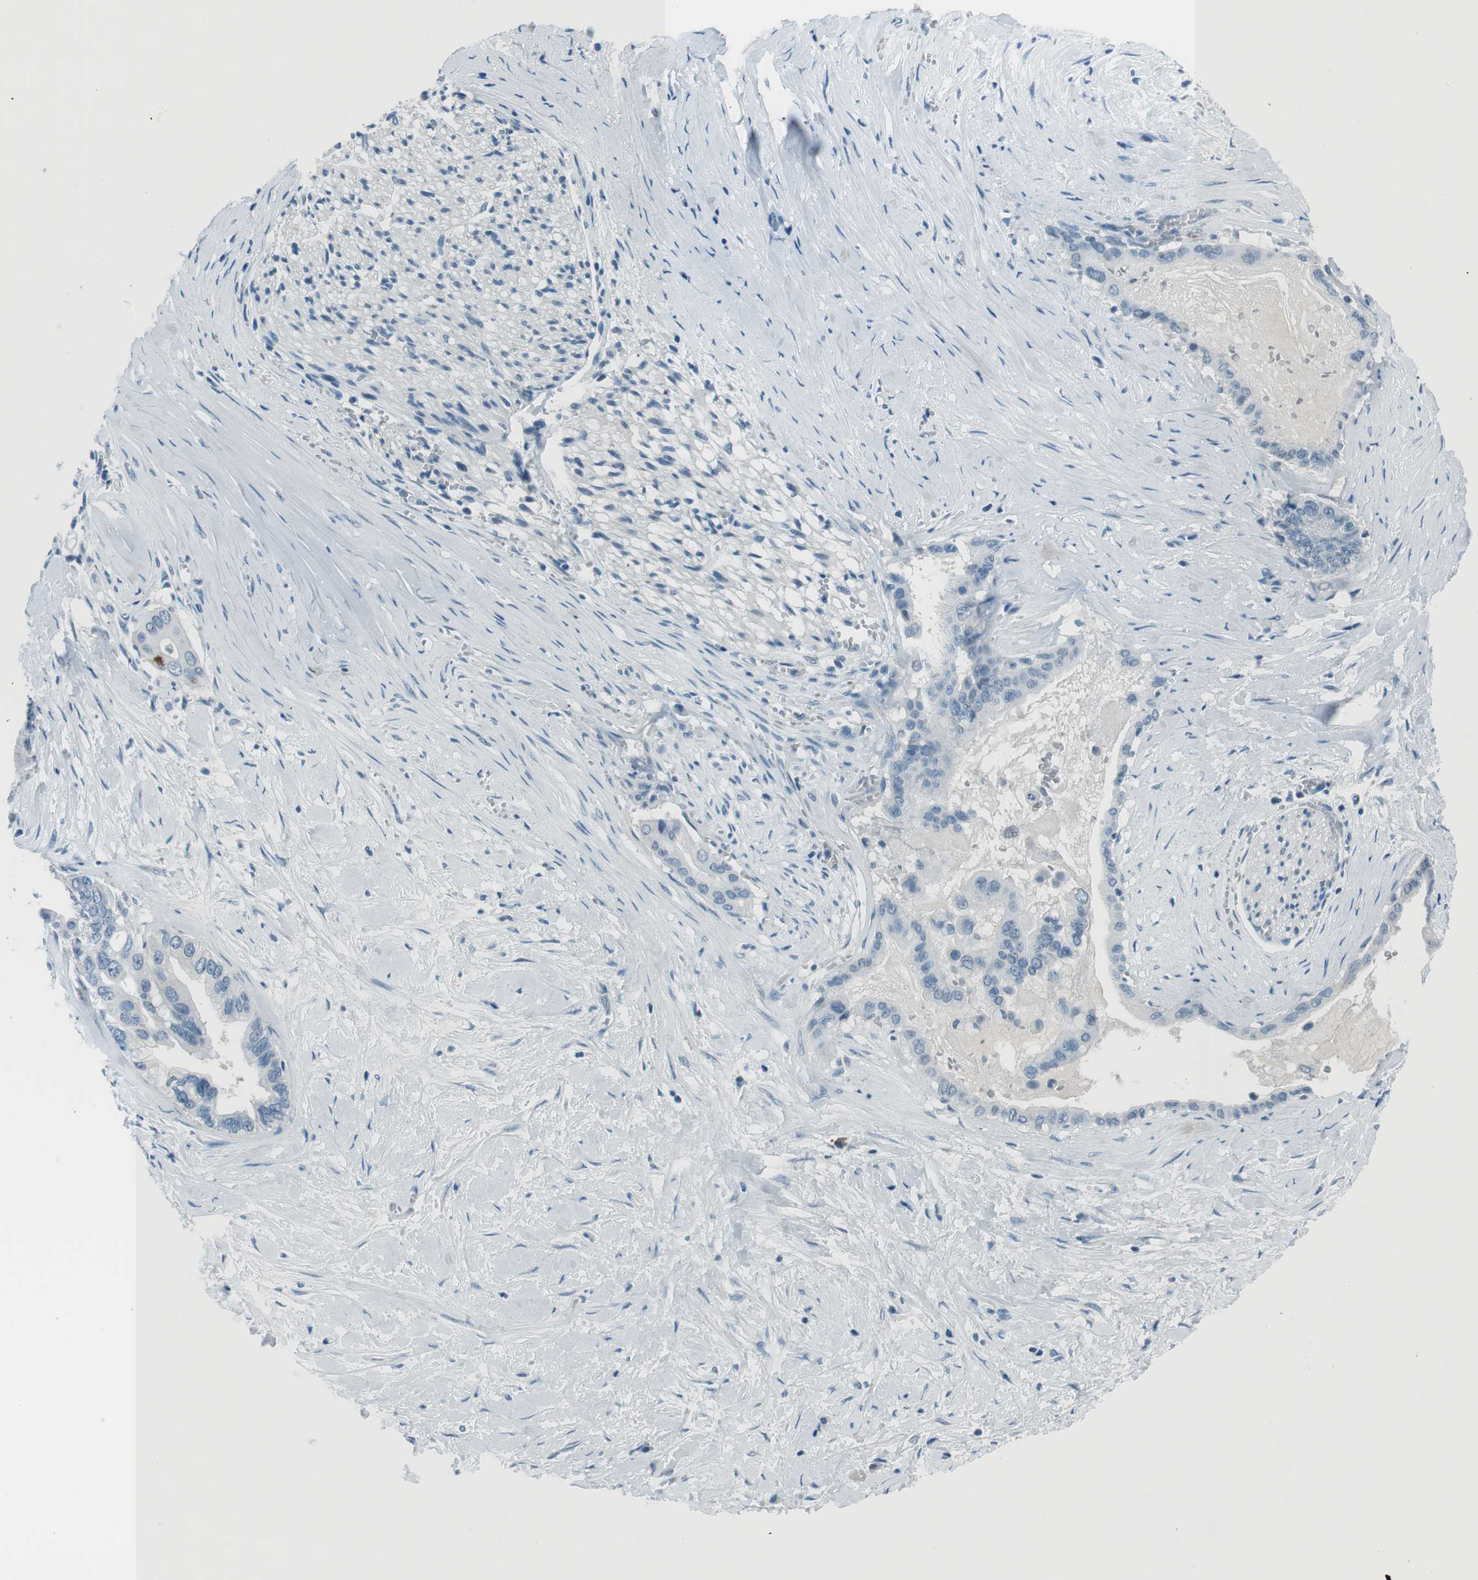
{"staining": {"intensity": "negative", "quantity": "none", "location": "none"}, "tissue": "pancreatic cancer", "cell_type": "Tumor cells", "image_type": "cancer", "snomed": [{"axis": "morphology", "description": "Adenocarcinoma, NOS"}, {"axis": "topography", "description": "Pancreas"}], "caption": "Pancreatic adenocarcinoma was stained to show a protein in brown. There is no significant positivity in tumor cells.", "gene": "ST6GAL1", "patient": {"sex": "male", "age": 55}}